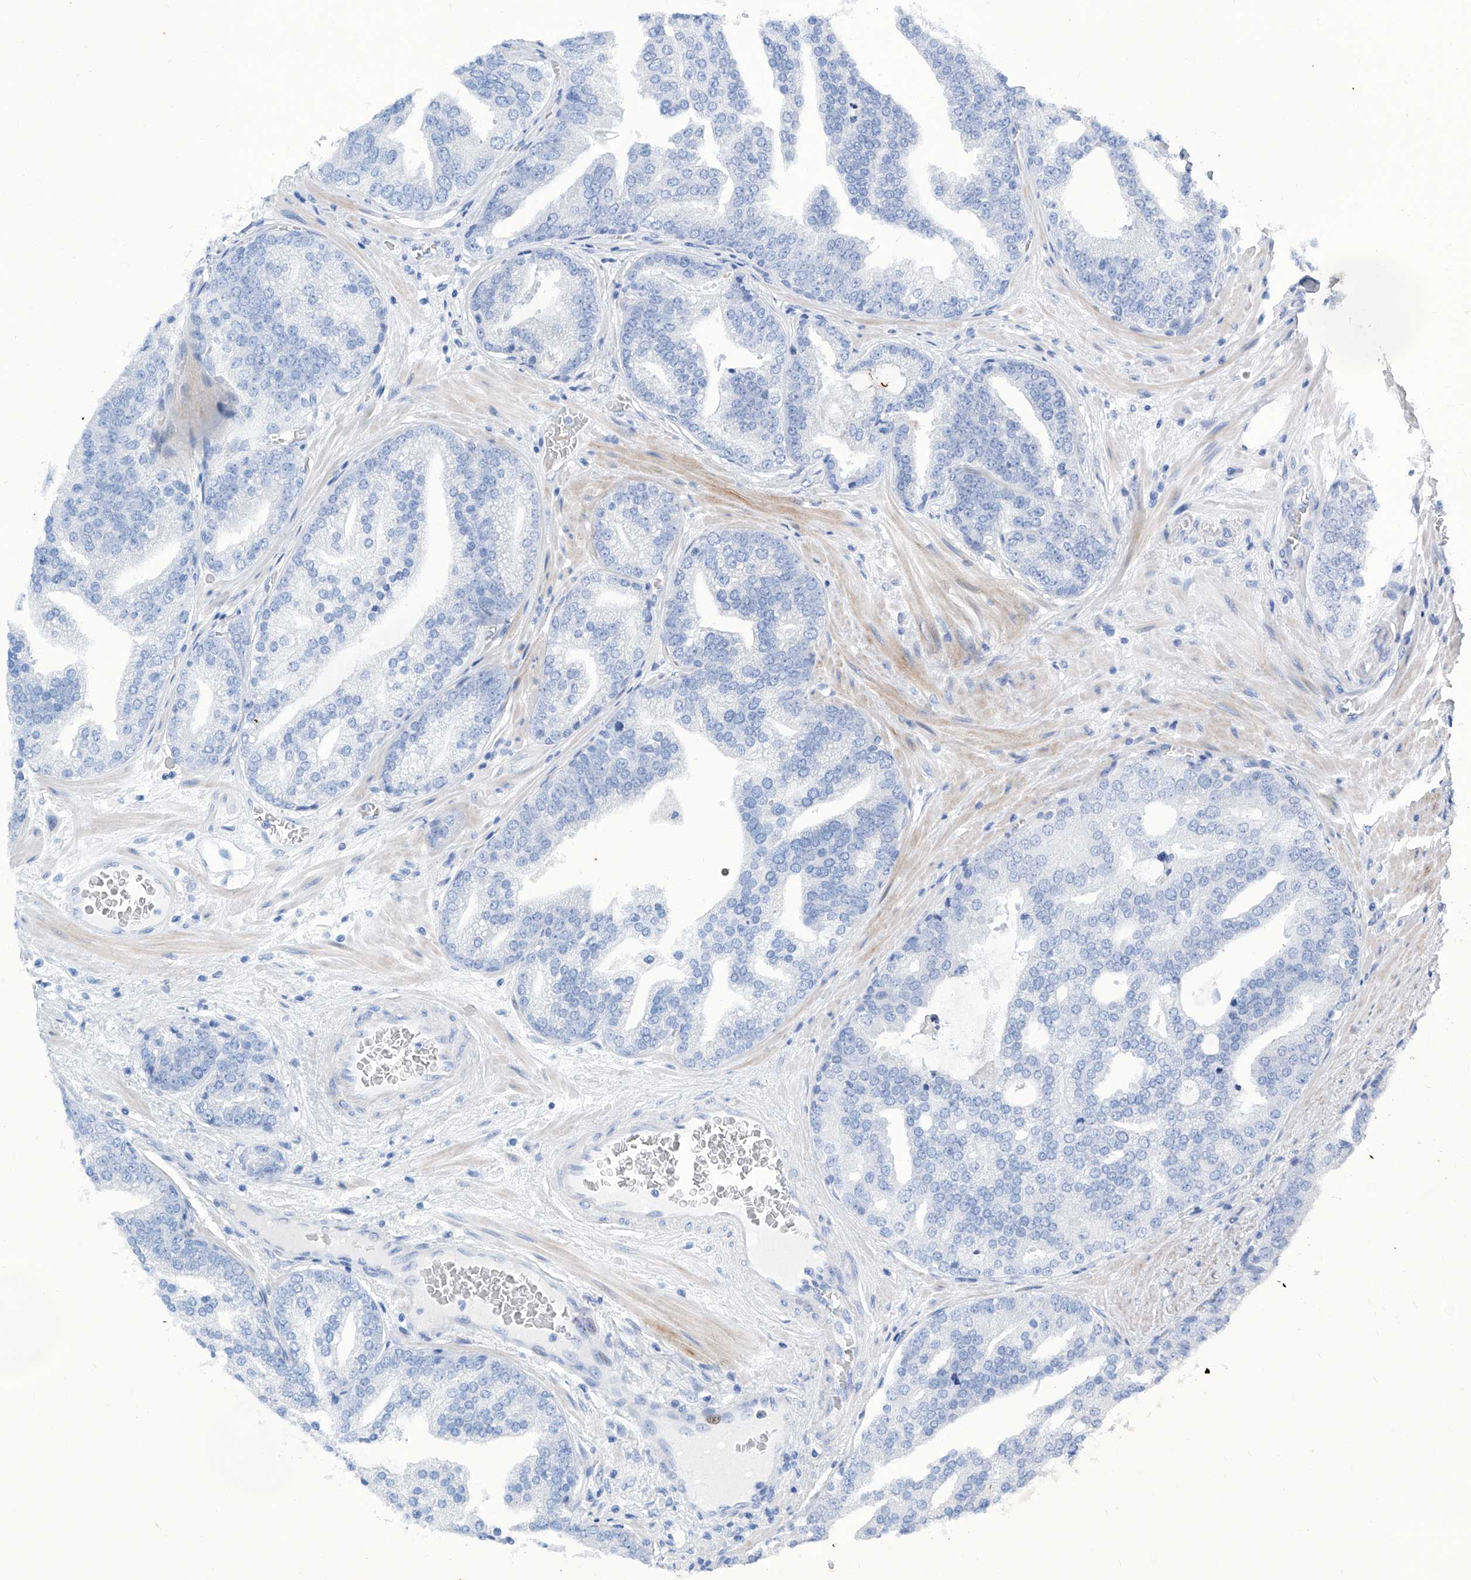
{"staining": {"intensity": "negative", "quantity": "none", "location": "none"}, "tissue": "prostate cancer", "cell_type": "Tumor cells", "image_type": "cancer", "snomed": [{"axis": "morphology", "description": "Adenocarcinoma, Low grade"}, {"axis": "topography", "description": "Prostate"}], "caption": "The histopathology image shows no staining of tumor cells in prostate cancer. (Brightfield microscopy of DAB (3,3'-diaminobenzidine) IHC at high magnification).", "gene": "ZNF519", "patient": {"sex": "male", "age": 67}}